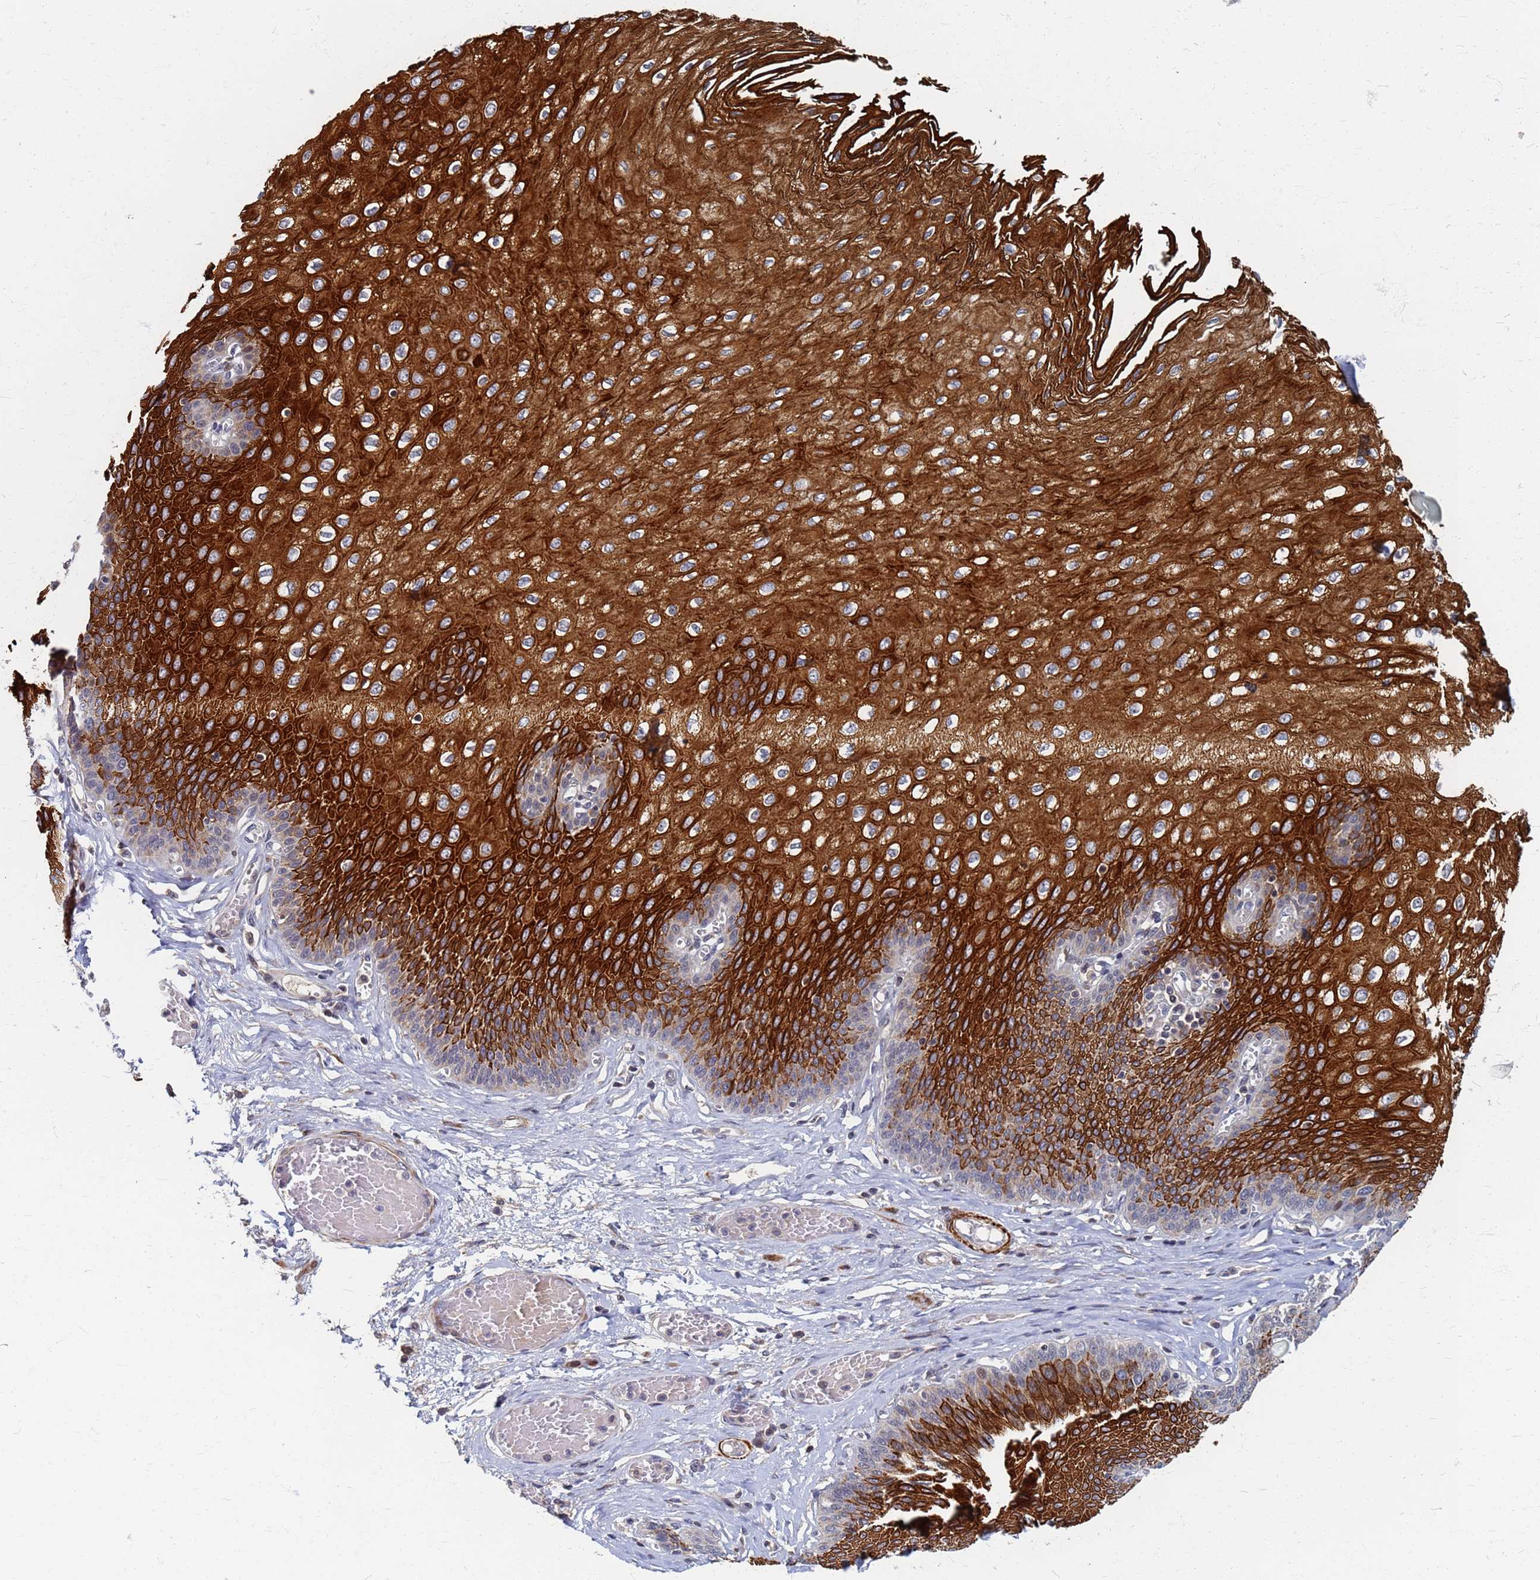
{"staining": {"intensity": "strong", "quantity": "25%-75%", "location": "cytoplasmic/membranous"}, "tissue": "esophagus", "cell_type": "Squamous epithelial cells", "image_type": "normal", "snomed": [{"axis": "morphology", "description": "Normal tissue, NOS"}, {"axis": "topography", "description": "Esophagus"}], "caption": "Protein analysis of unremarkable esophagus displays strong cytoplasmic/membranous expression in approximately 25%-75% of squamous epithelial cells.", "gene": "ATPAF1", "patient": {"sex": "male", "age": 60}}